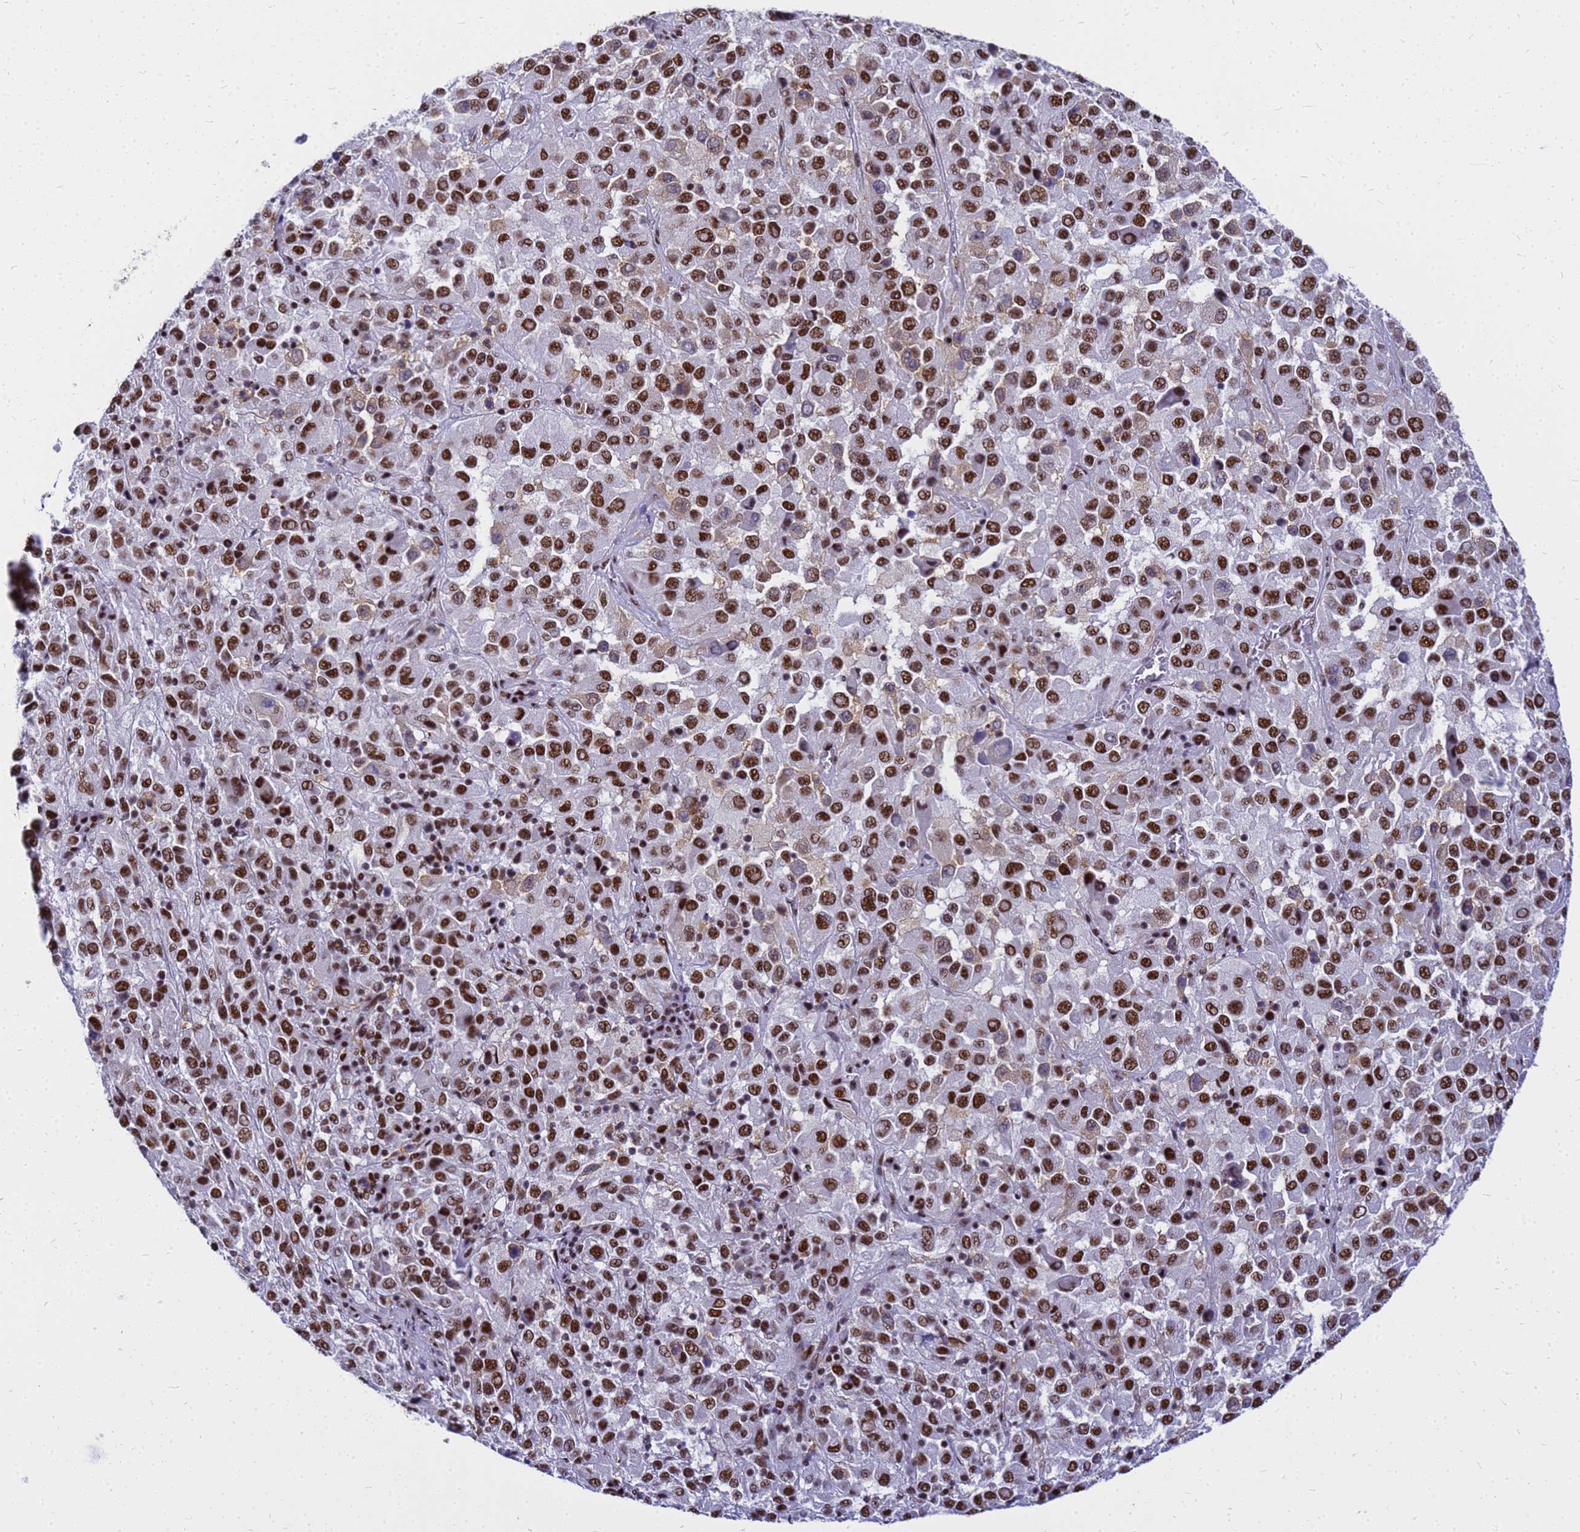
{"staining": {"intensity": "strong", "quantity": ">75%", "location": "nuclear"}, "tissue": "melanoma", "cell_type": "Tumor cells", "image_type": "cancer", "snomed": [{"axis": "morphology", "description": "Malignant melanoma, Metastatic site"}, {"axis": "topography", "description": "Lung"}], "caption": "IHC image of neoplastic tissue: melanoma stained using immunohistochemistry demonstrates high levels of strong protein expression localized specifically in the nuclear of tumor cells, appearing as a nuclear brown color.", "gene": "SART3", "patient": {"sex": "male", "age": 64}}